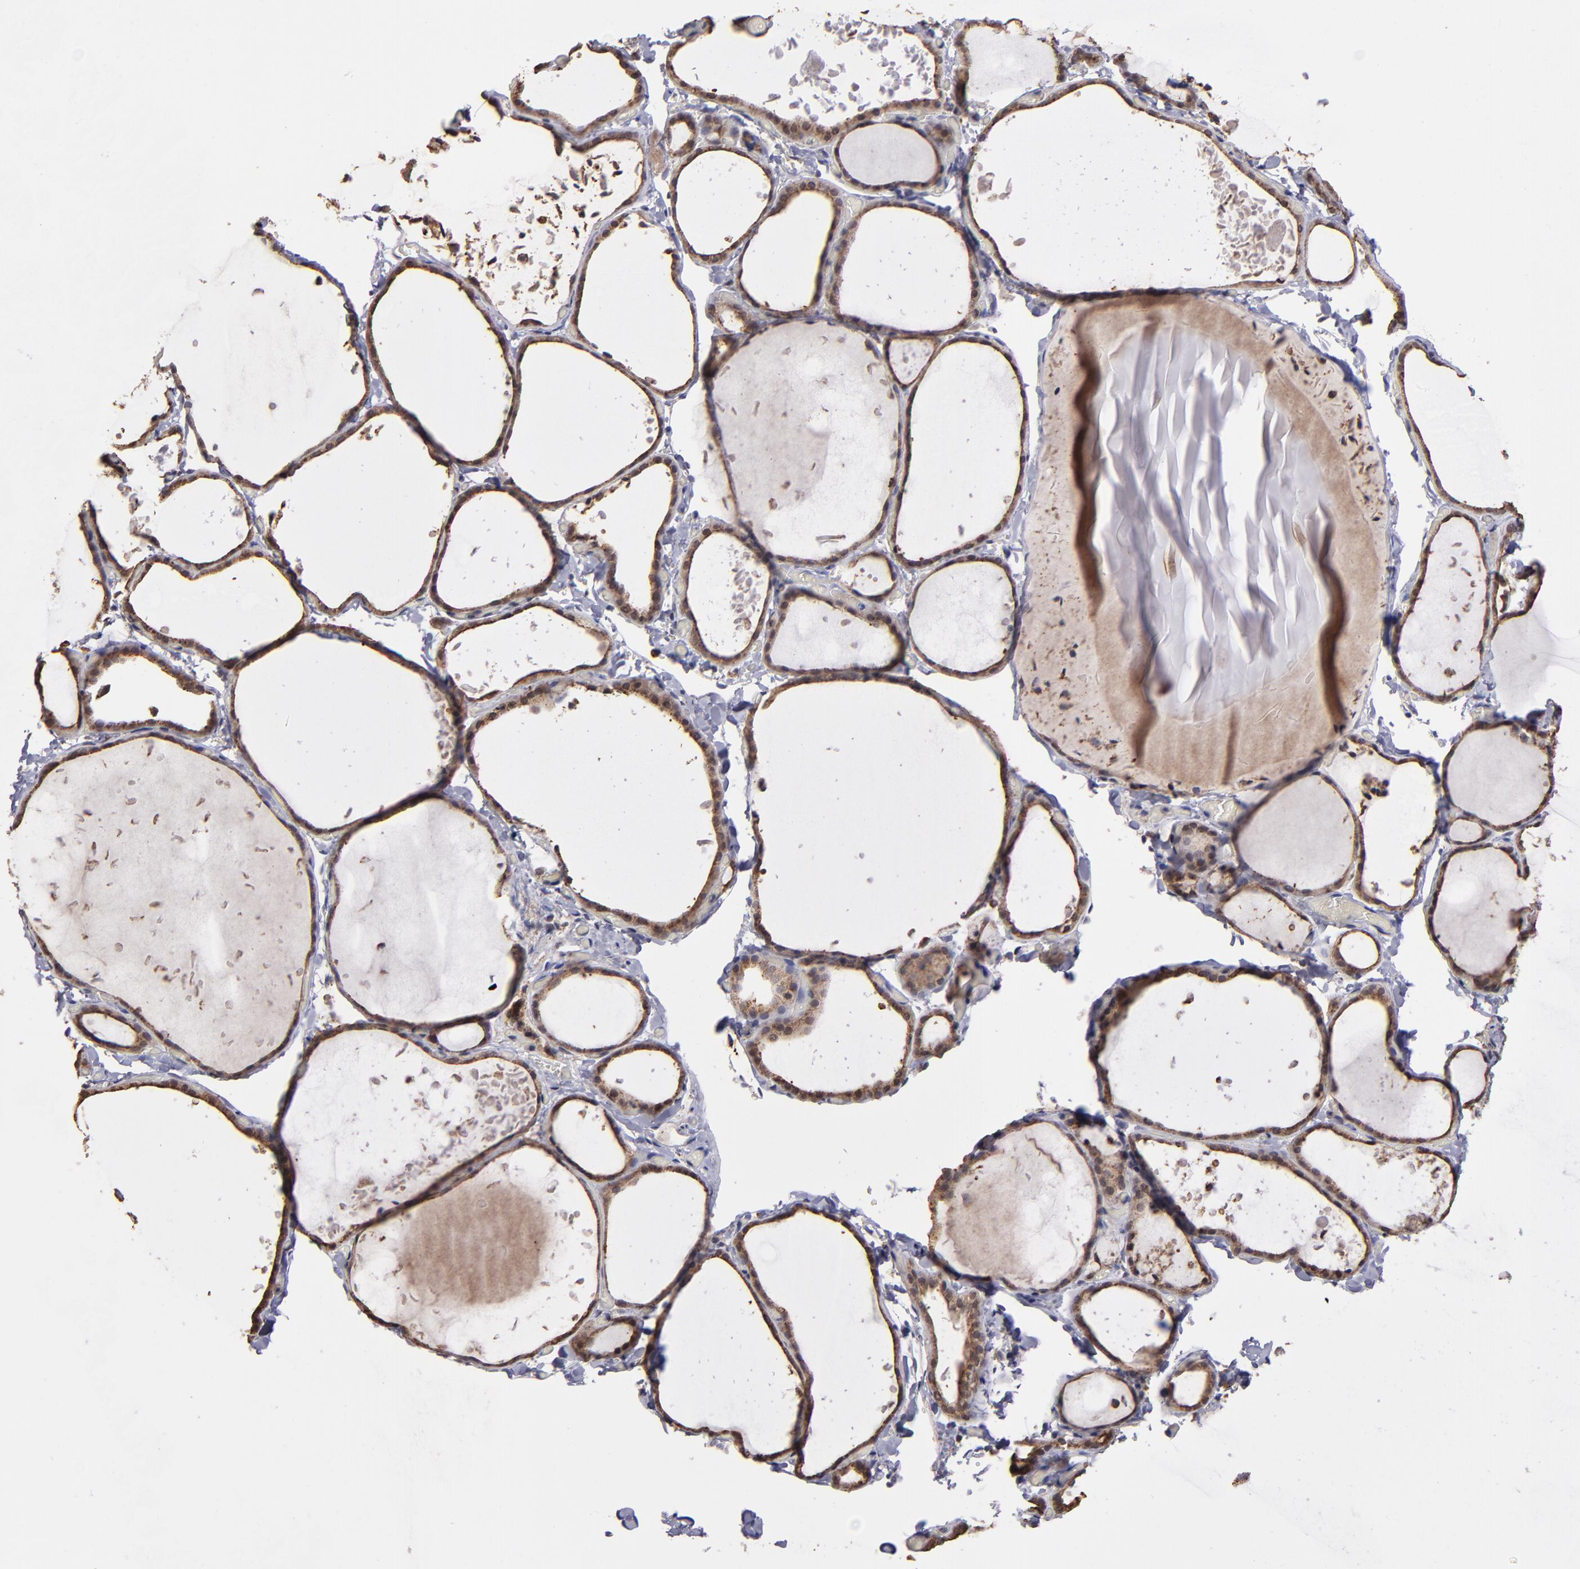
{"staining": {"intensity": "moderate", "quantity": ">75%", "location": "cytoplasmic/membranous"}, "tissue": "thyroid gland", "cell_type": "Glandular cells", "image_type": "normal", "snomed": [{"axis": "morphology", "description": "Normal tissue, NOS"}, {"axis": "topography", "description": "Thyroid gland"}], "caption": "IHC of benign thyroid gland demonstrates medium levels of moderate cytoplasmic/membranous positivity in approximately >75% of glandular cells.", "gene": "SIPA1L1", "patient": {"sex": "female", "age": 22}}